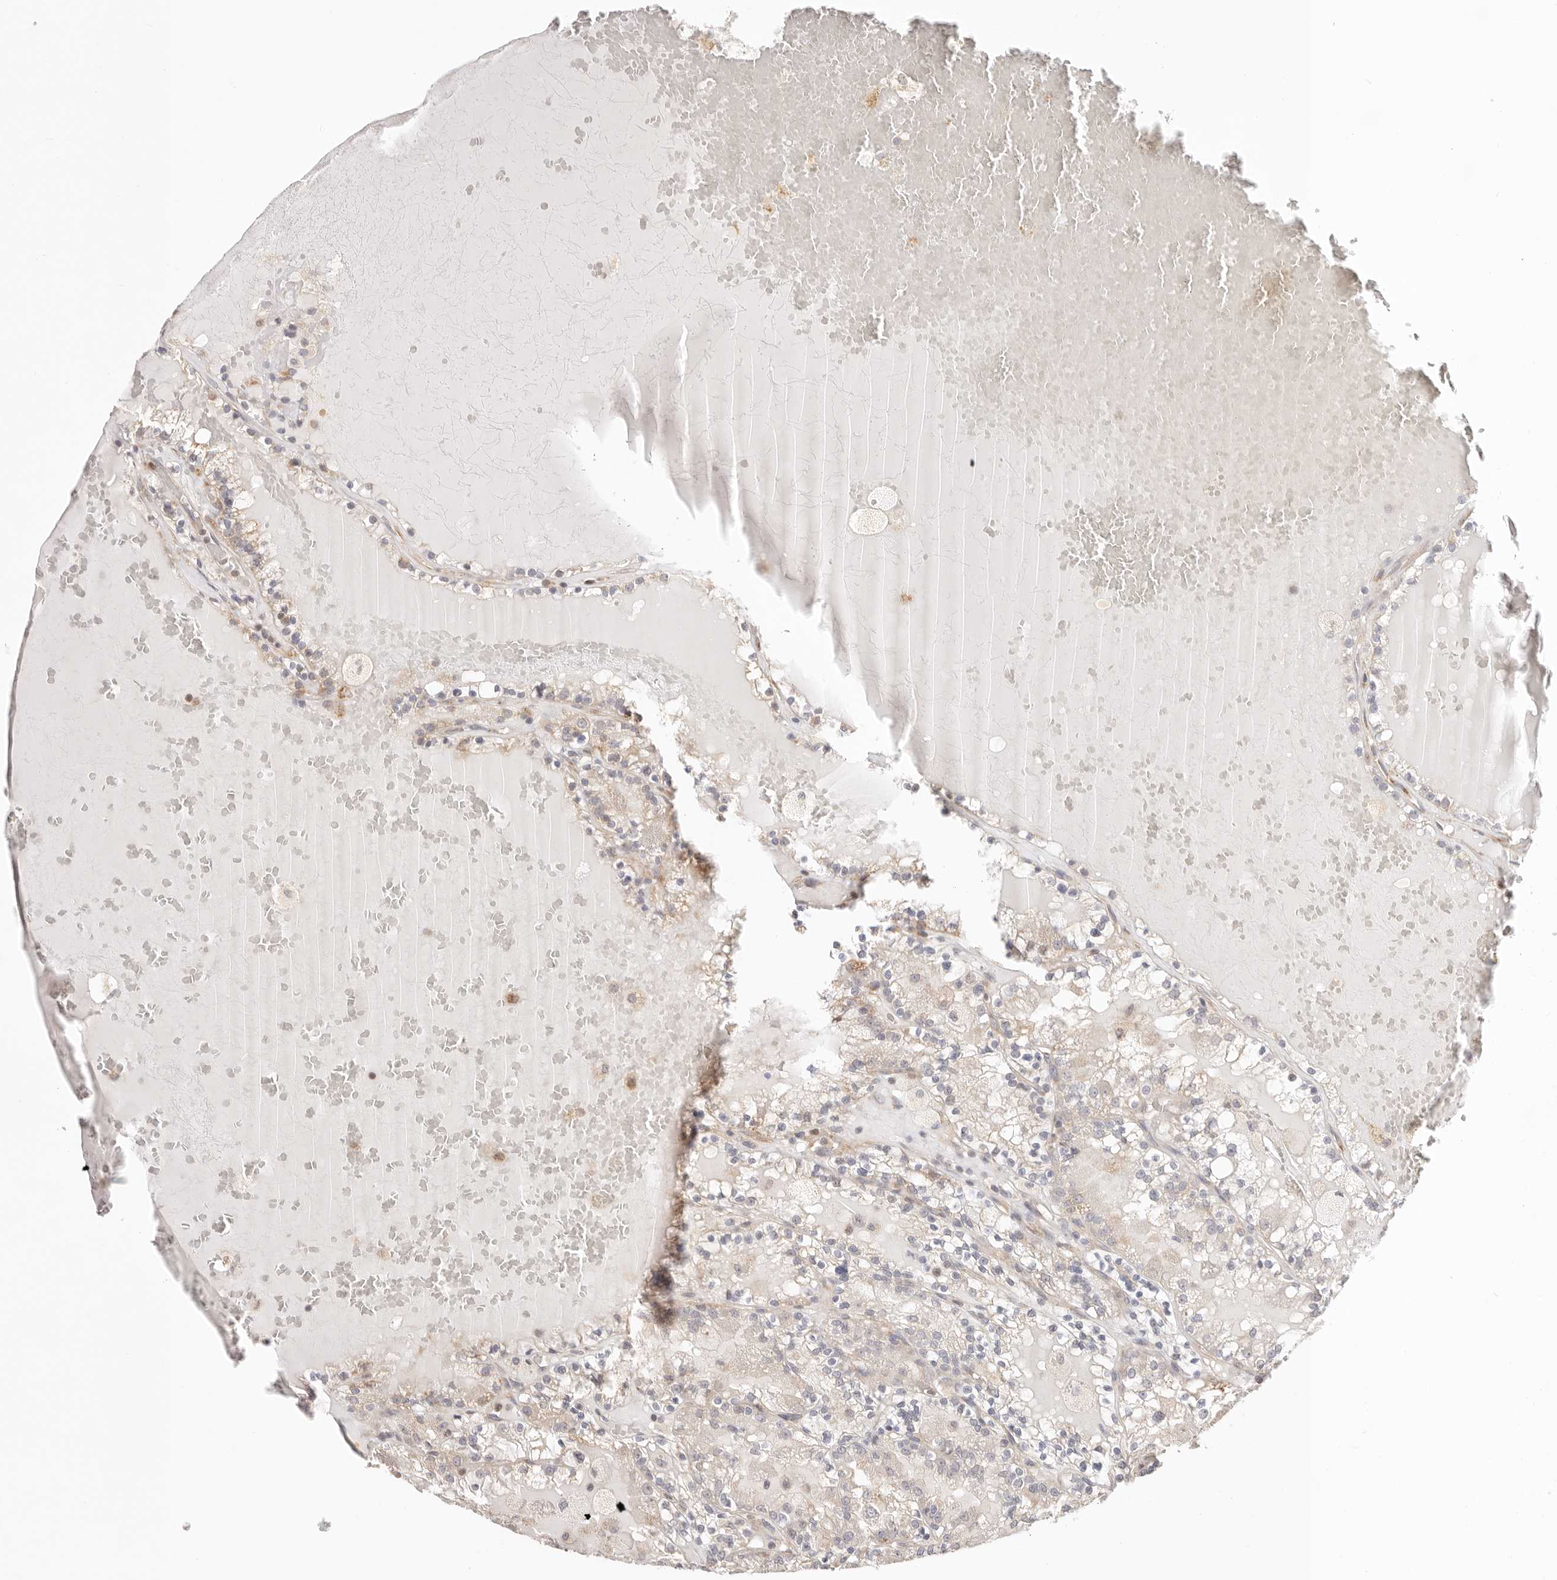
{"staining": {"intensity": "weak", "quantity": "<25%", "location": "cytoplasmic/membranous"}, "tissue": "renal cancer", "cell_type": "Tumor cells", "image_type": "cancer", "snomed": [{"axis": "morphology", "description": "Adenocarcinoma, NOS"}, {"axis": "topography", "description": "Kidney"}], "caption": "IHC micrograph of neoplastic tissue: human renal adenocarcinoma stained with DAB (3,3'-diaminobenzidine) displays no significant protein expression in tumor cells.", "gene": "KCMF1", "patient": {"sex": "female", "age": 56}}